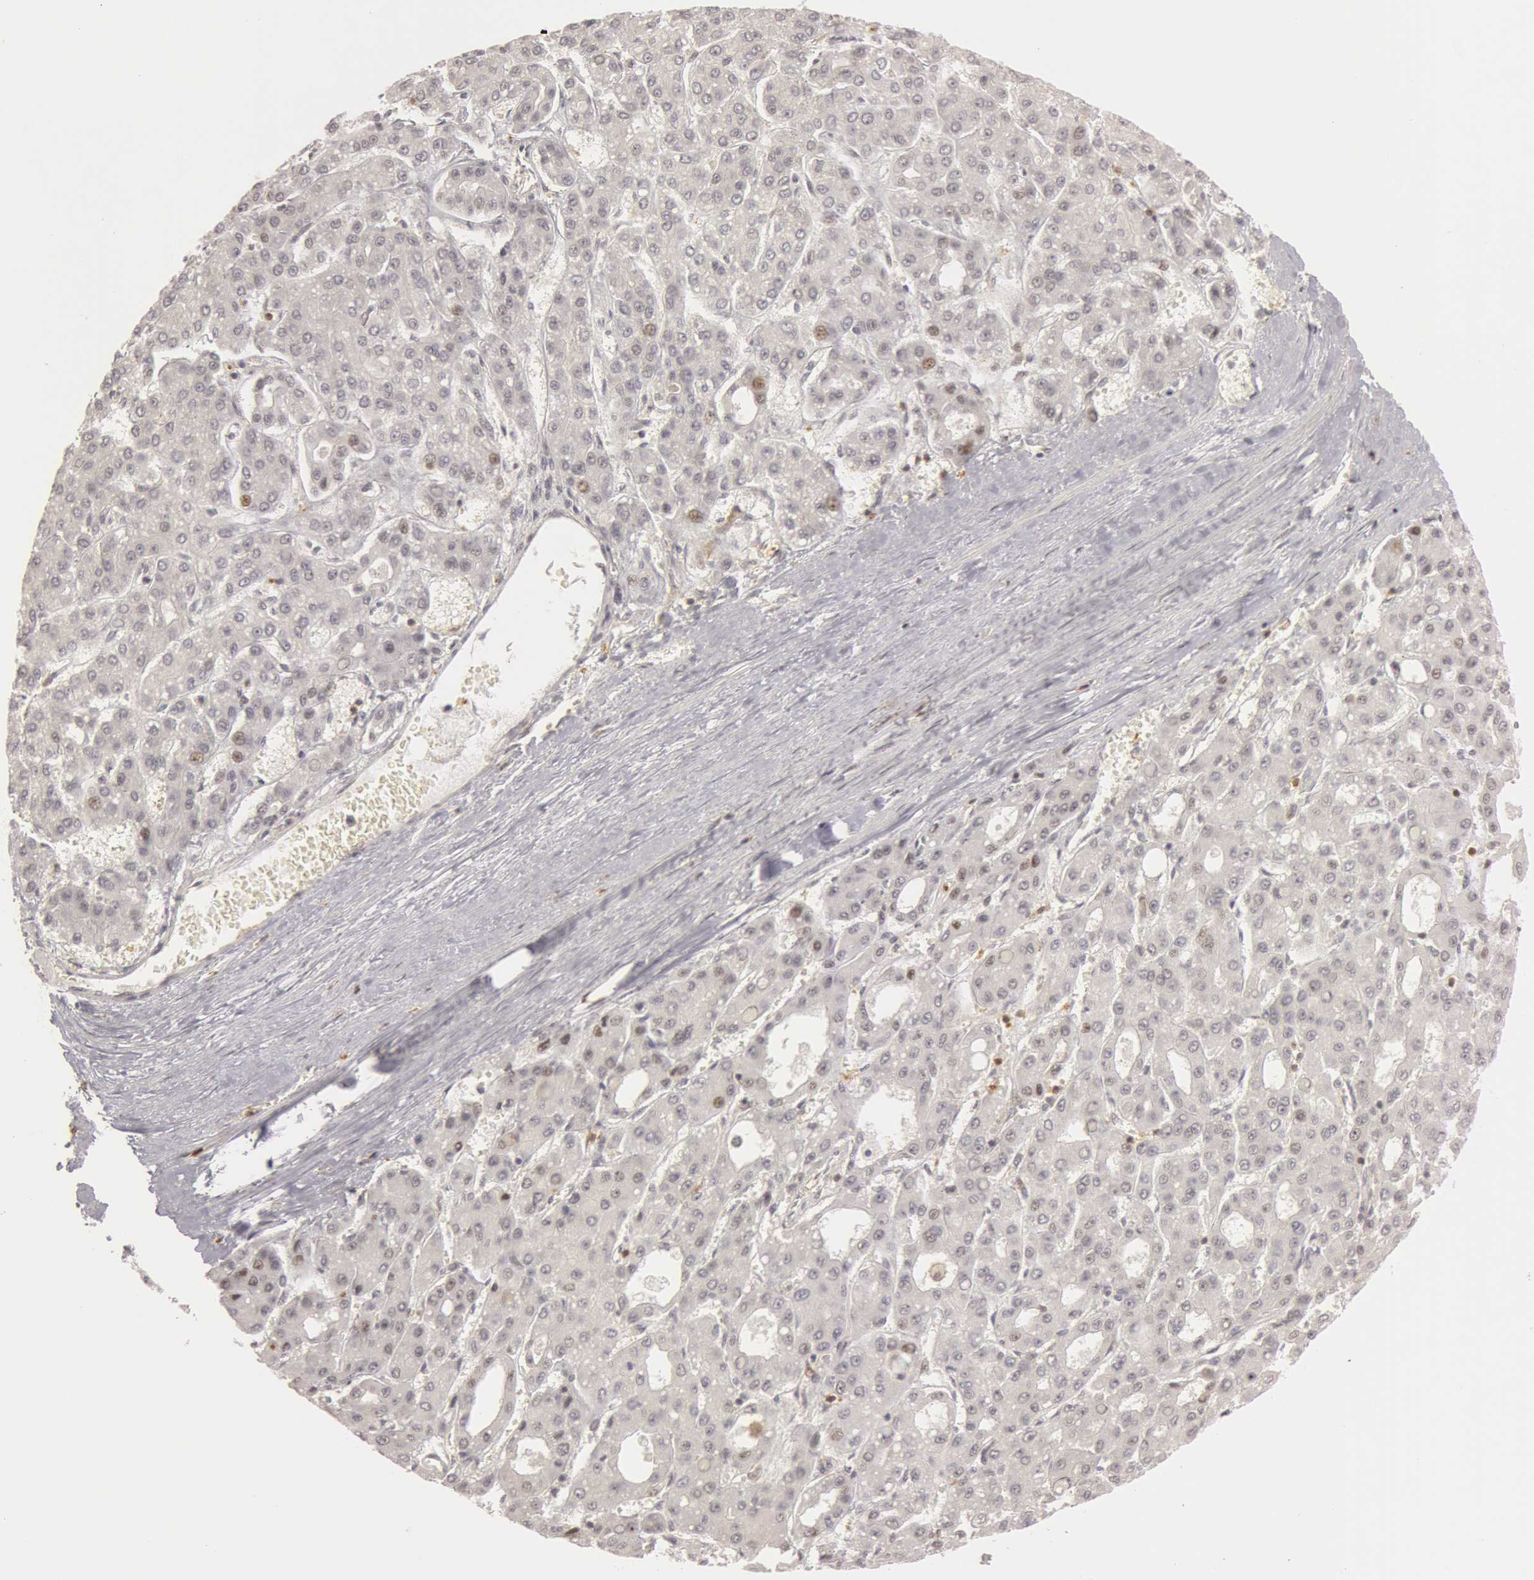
{"staining": {"intensity": "negative", "quantity": "none", "location": "none"}, "tissue": "liver cancer", "cell_type": "Tumor cells", "image_type": "cancer", "snomed": [{"axis": "morphology", "description": "Carcinoma, Hepatocellular, NOS"}, {"axis": "topography", "description": "Liver"}], "caption": "There is no significant staining in tumor cells of liver hepatocellular carcinoma.", "gene": "OASL", "patient": {"sex": "male", "age": 69}}